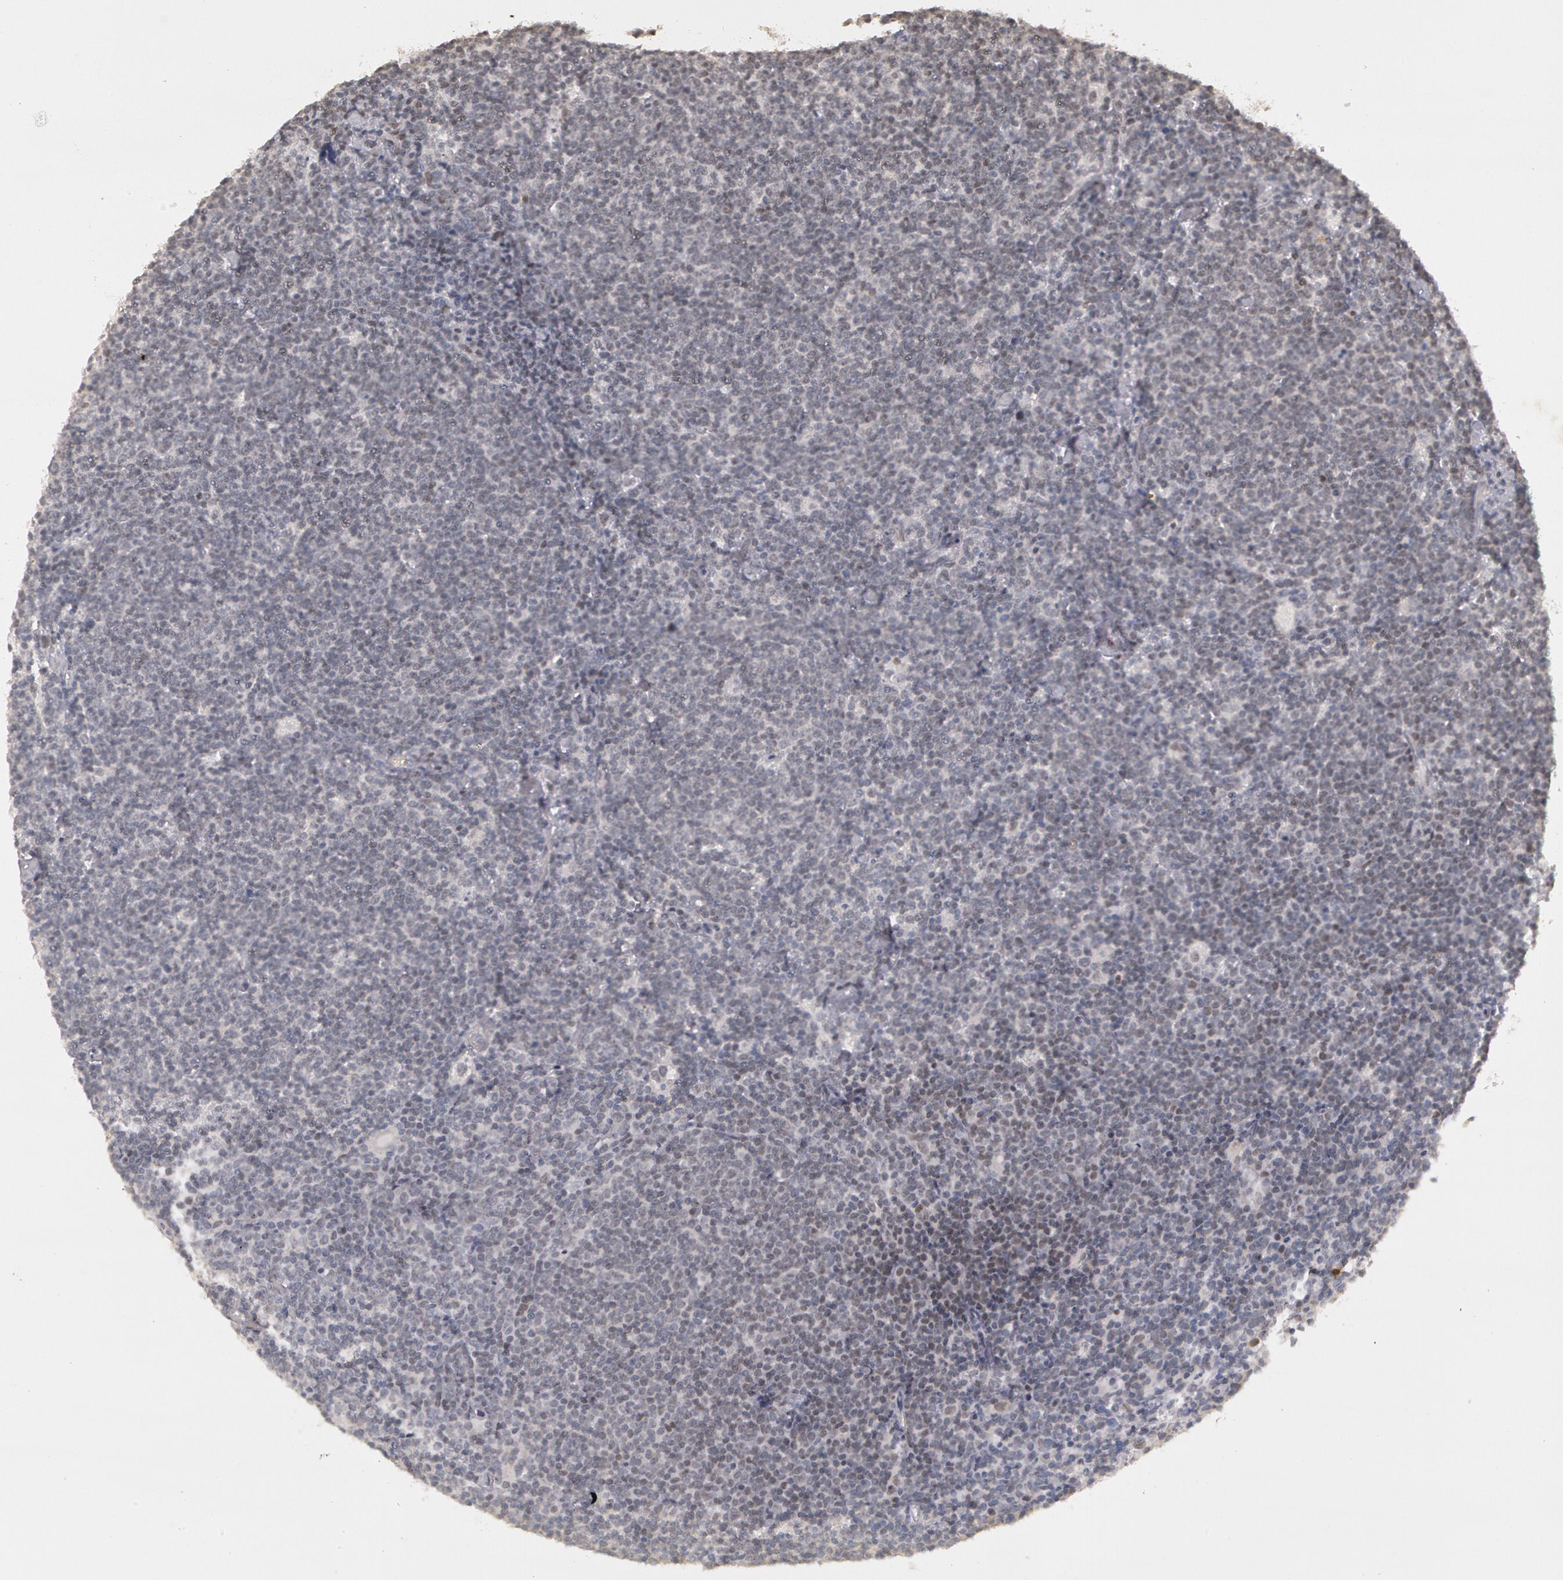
{"staining": {"intensity": "negative", "quantity": "none", "location": "none"}, "tissue": "lymphoma", "cell_type": "Tumor cells", "image_type": "cancer", "snomed": [{"axis": "morphology", "description": "Malignant lymphoma, non-Hodgkin's type, Low grade"}, {"axis": "topography", "description": "Lymph node"}], "caption": "IHC micrograph of neoplastic tissue: human lymphoma stained with DAB (3,3'-diaminobenzidine) demonstrates no significant protein expression in tumor cells. Nuclei are stained in blue.", "gene": "PRICKLE1", "patient": {"sex": "male", "age": 65}}